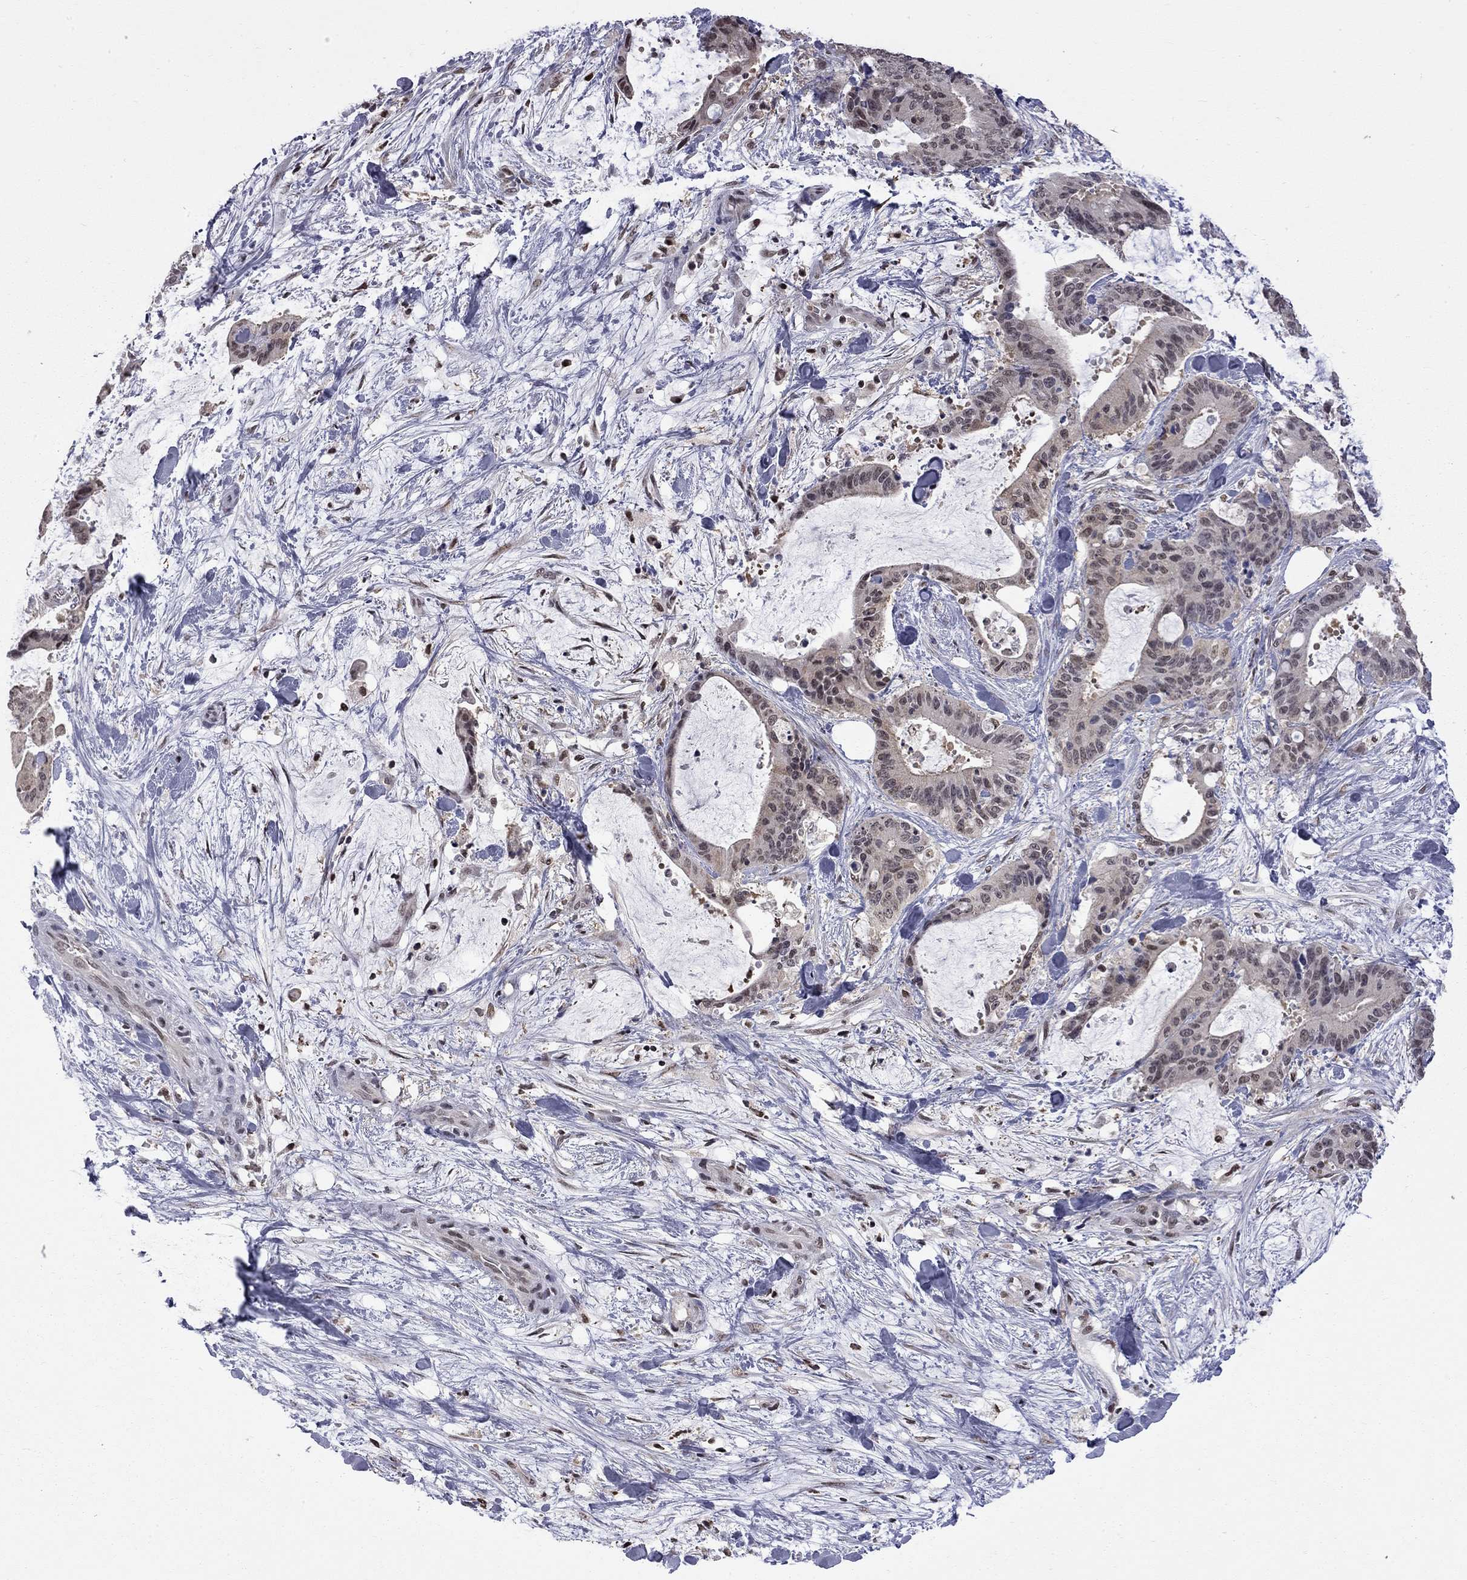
{"staining": {"intensity": "weak", "quantity": "<25%", "location": "cytoplasmic/membranous"}, "tissue": "liver cancer", "cell_type": "Tumor cells", "image_type": "cancer", "snomed": [{"axis": "morphology", "description": "Cholangiocarcinoma"}, {"axis": "topography", "description": "Liver"}], "caption": "The image reveals no staining of tumor cells in liver cancer (cholangiocarcinoma).", "gene": "RFWD3", "patient": {"sex": "female", "age": 73}}